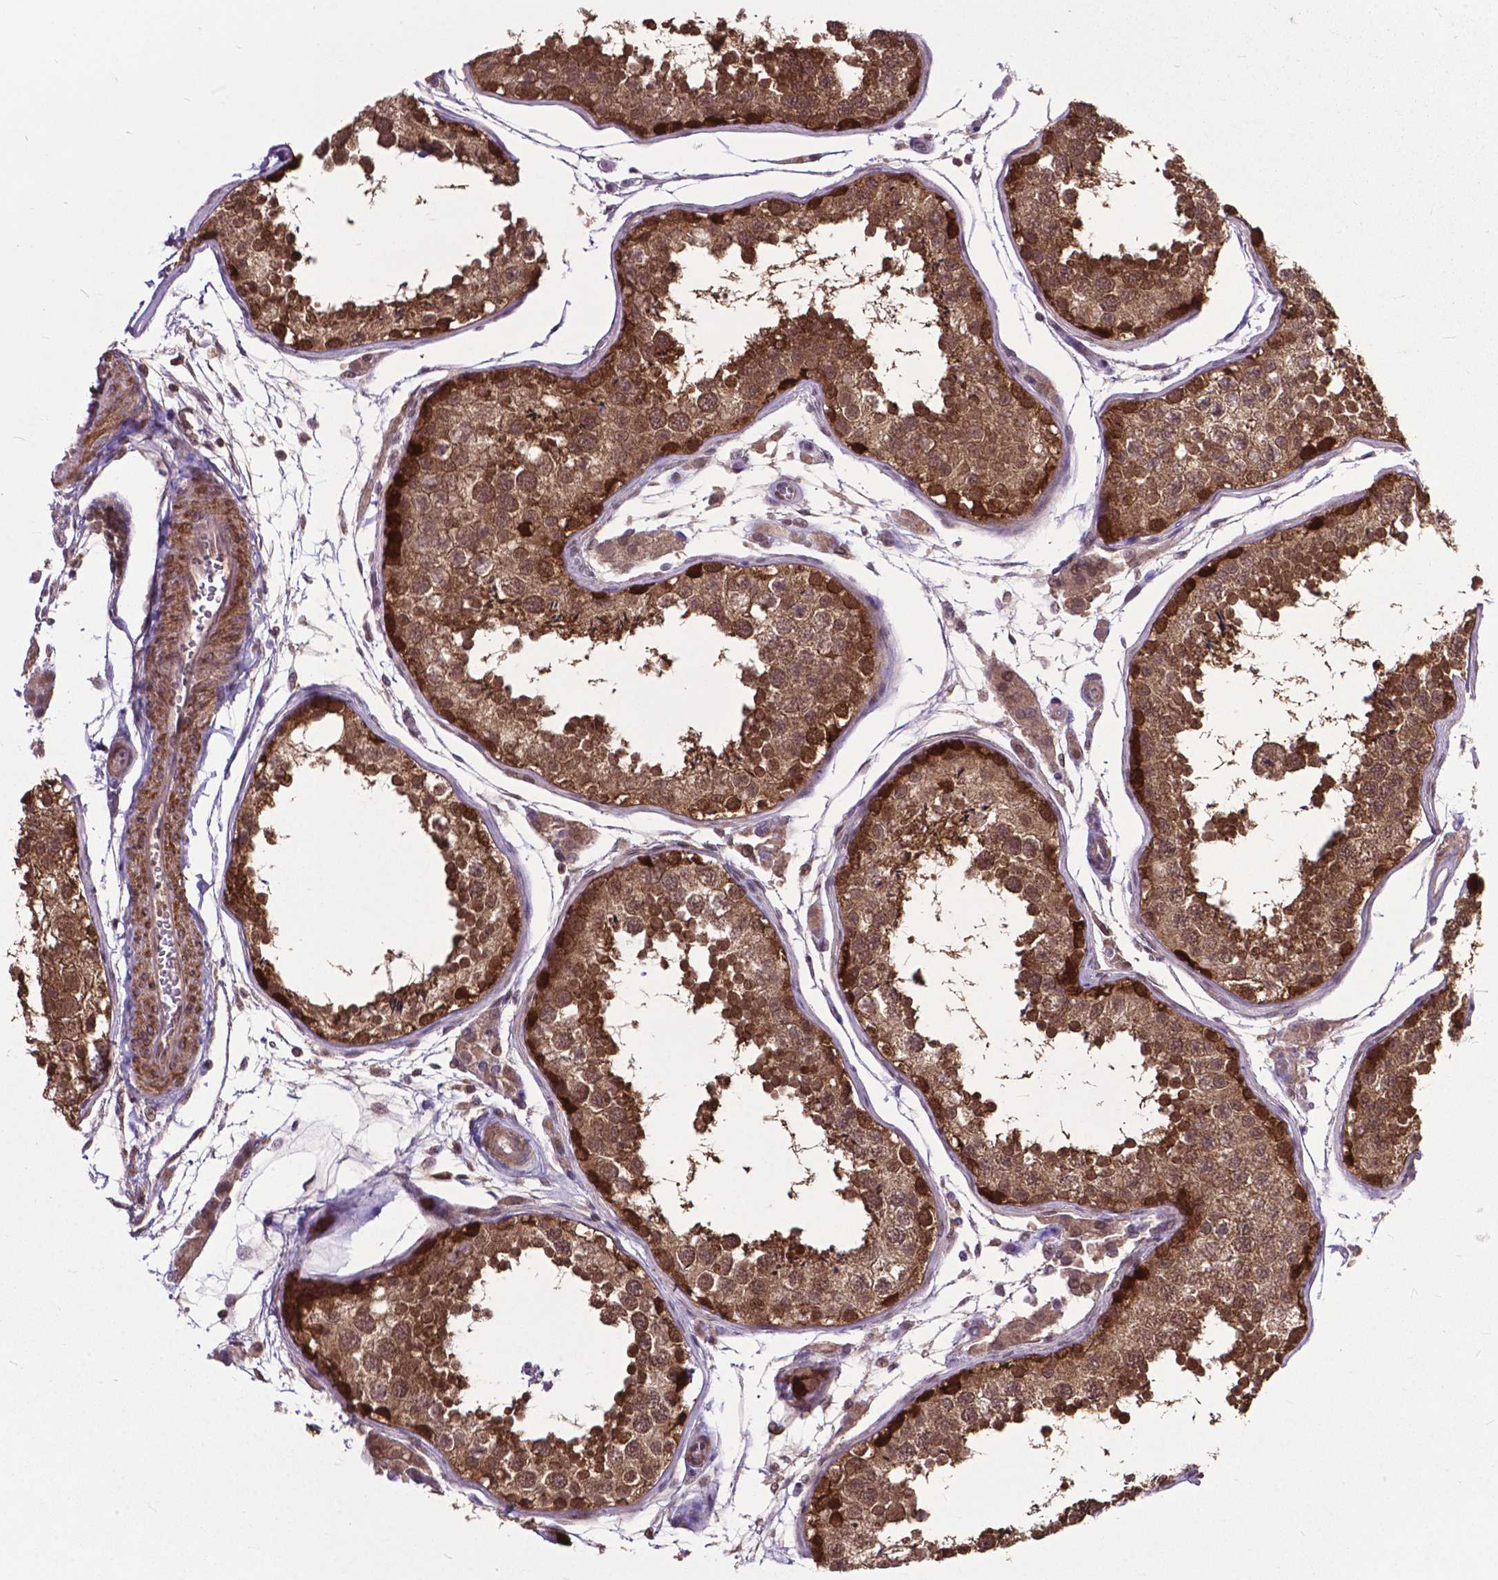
{"staining": {"intensity": "moderate", "quantity": ">75%", "location": "cytoplasmic/membranous,nuclear"}, "tissue": "testis", "cell_type": "Cells in seminiferous ducts", "image_type": "normal", "snomed": [{"axis": "morphology", "description": "Normal tissue, NOS"}, {"axis": "topography", "description": "Testis"}], "caption": "Brown immunohistochemical staining in unremarkable human testis demonstrates moderate cytoplasmic/membranous,nuclear staining in approximately >75% of cells in seminiferous ducts.", "gene": "OTUB1", "patient": {"sex": "male", "age": 29}}